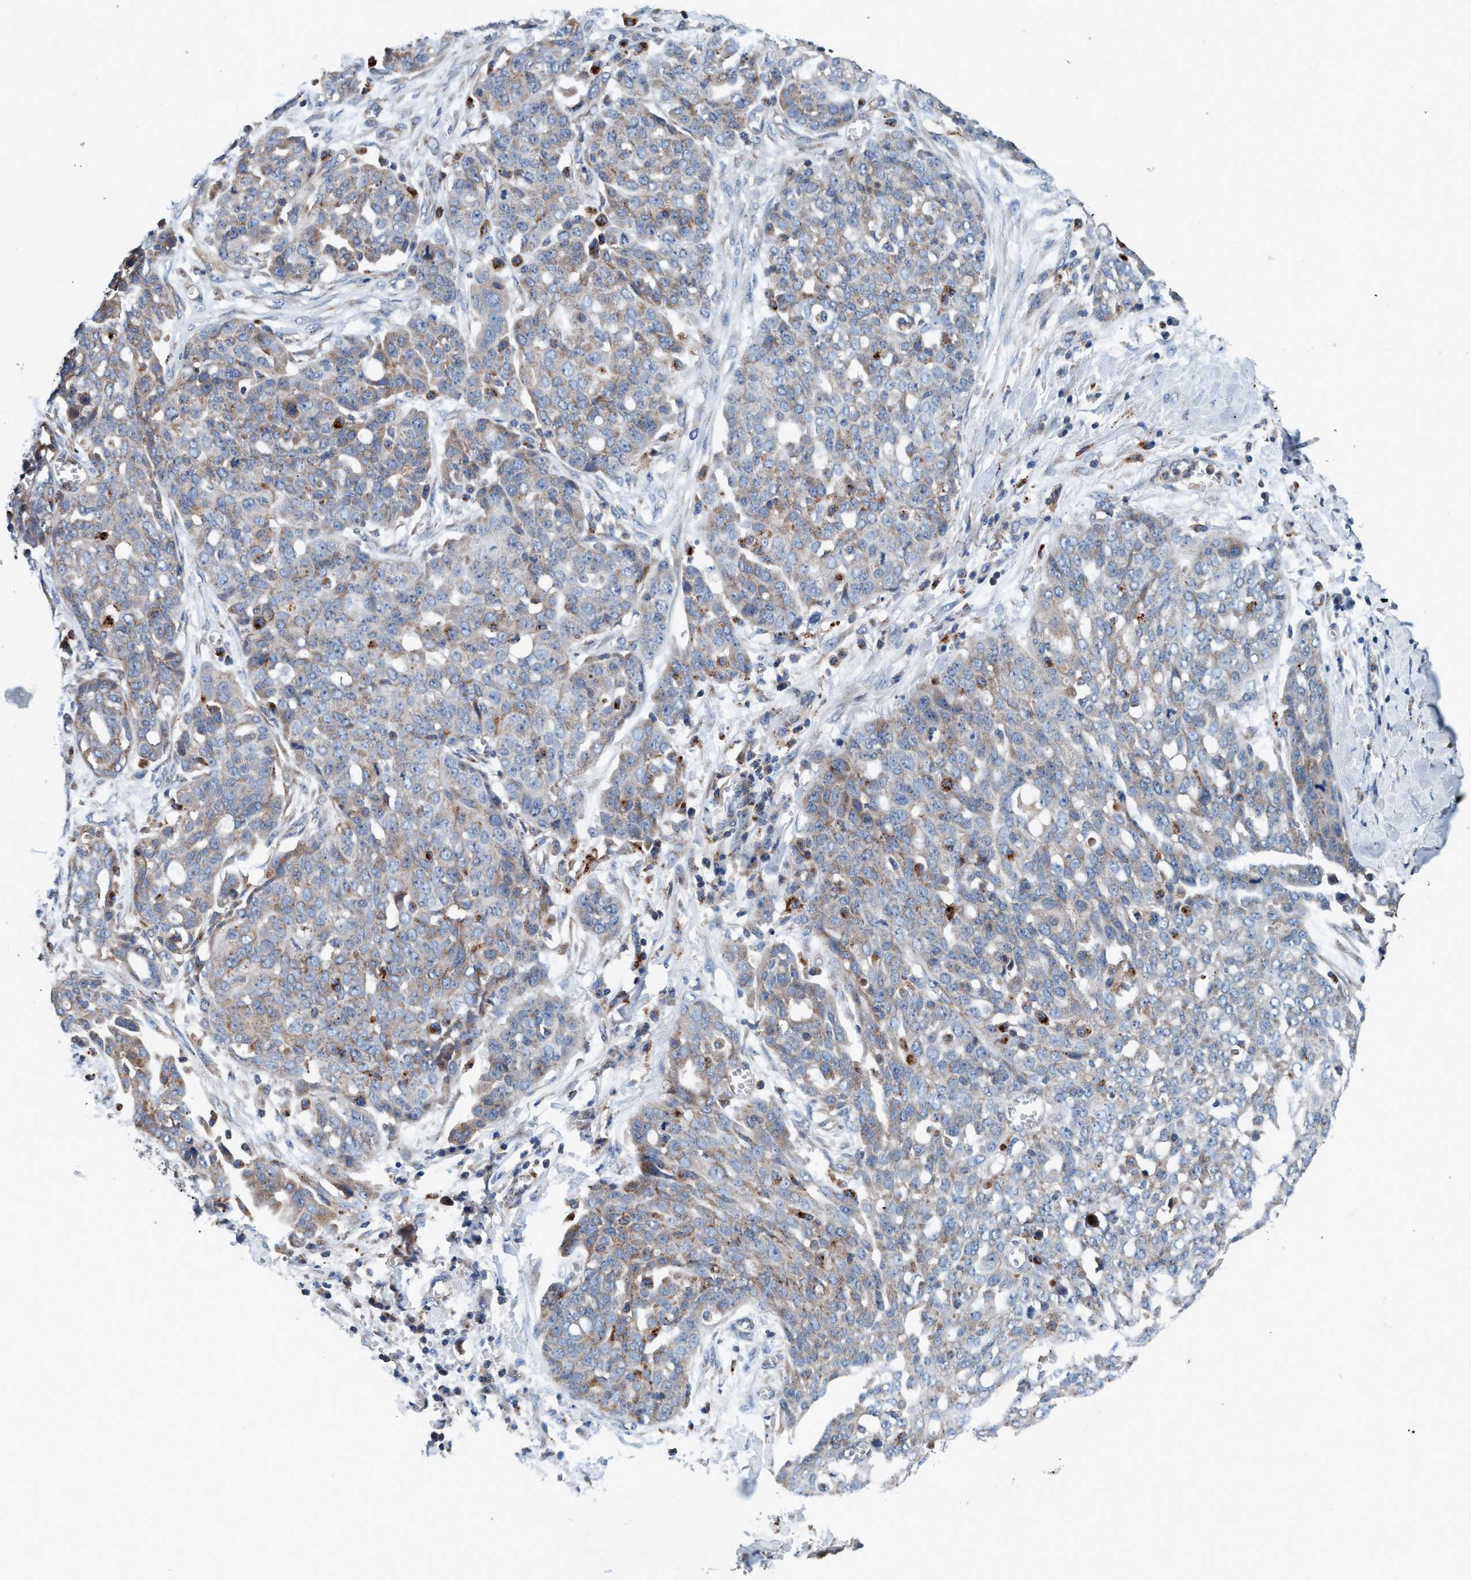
{"staining": {"intensity": "weak", "quantity": "<25%", "location": "cytoplasmic/membranous"}, "tissue": "ovarian cancer", "cell_type": "Tumor cells", "image_type": "cancer", "snomed": [{"axis": "morphology", "description": "Cystadenocarcinoma, serous, NOS"}, {"axis": "topography", "description": "Soft tissue"}, {"axis": "topography", "description": "Ovary"}], "caption": "Immunohistochemistry image of neoplastic tissue: ovarian cancer stained with DAB (3,3'-diaminobenzidine) shows no significant protein staining in tumor cells. (Brightfield microscopy of DAB IHC at high magnification).", "gene": "ENDOG", "patient": {"sex": "female", "age": 57}}